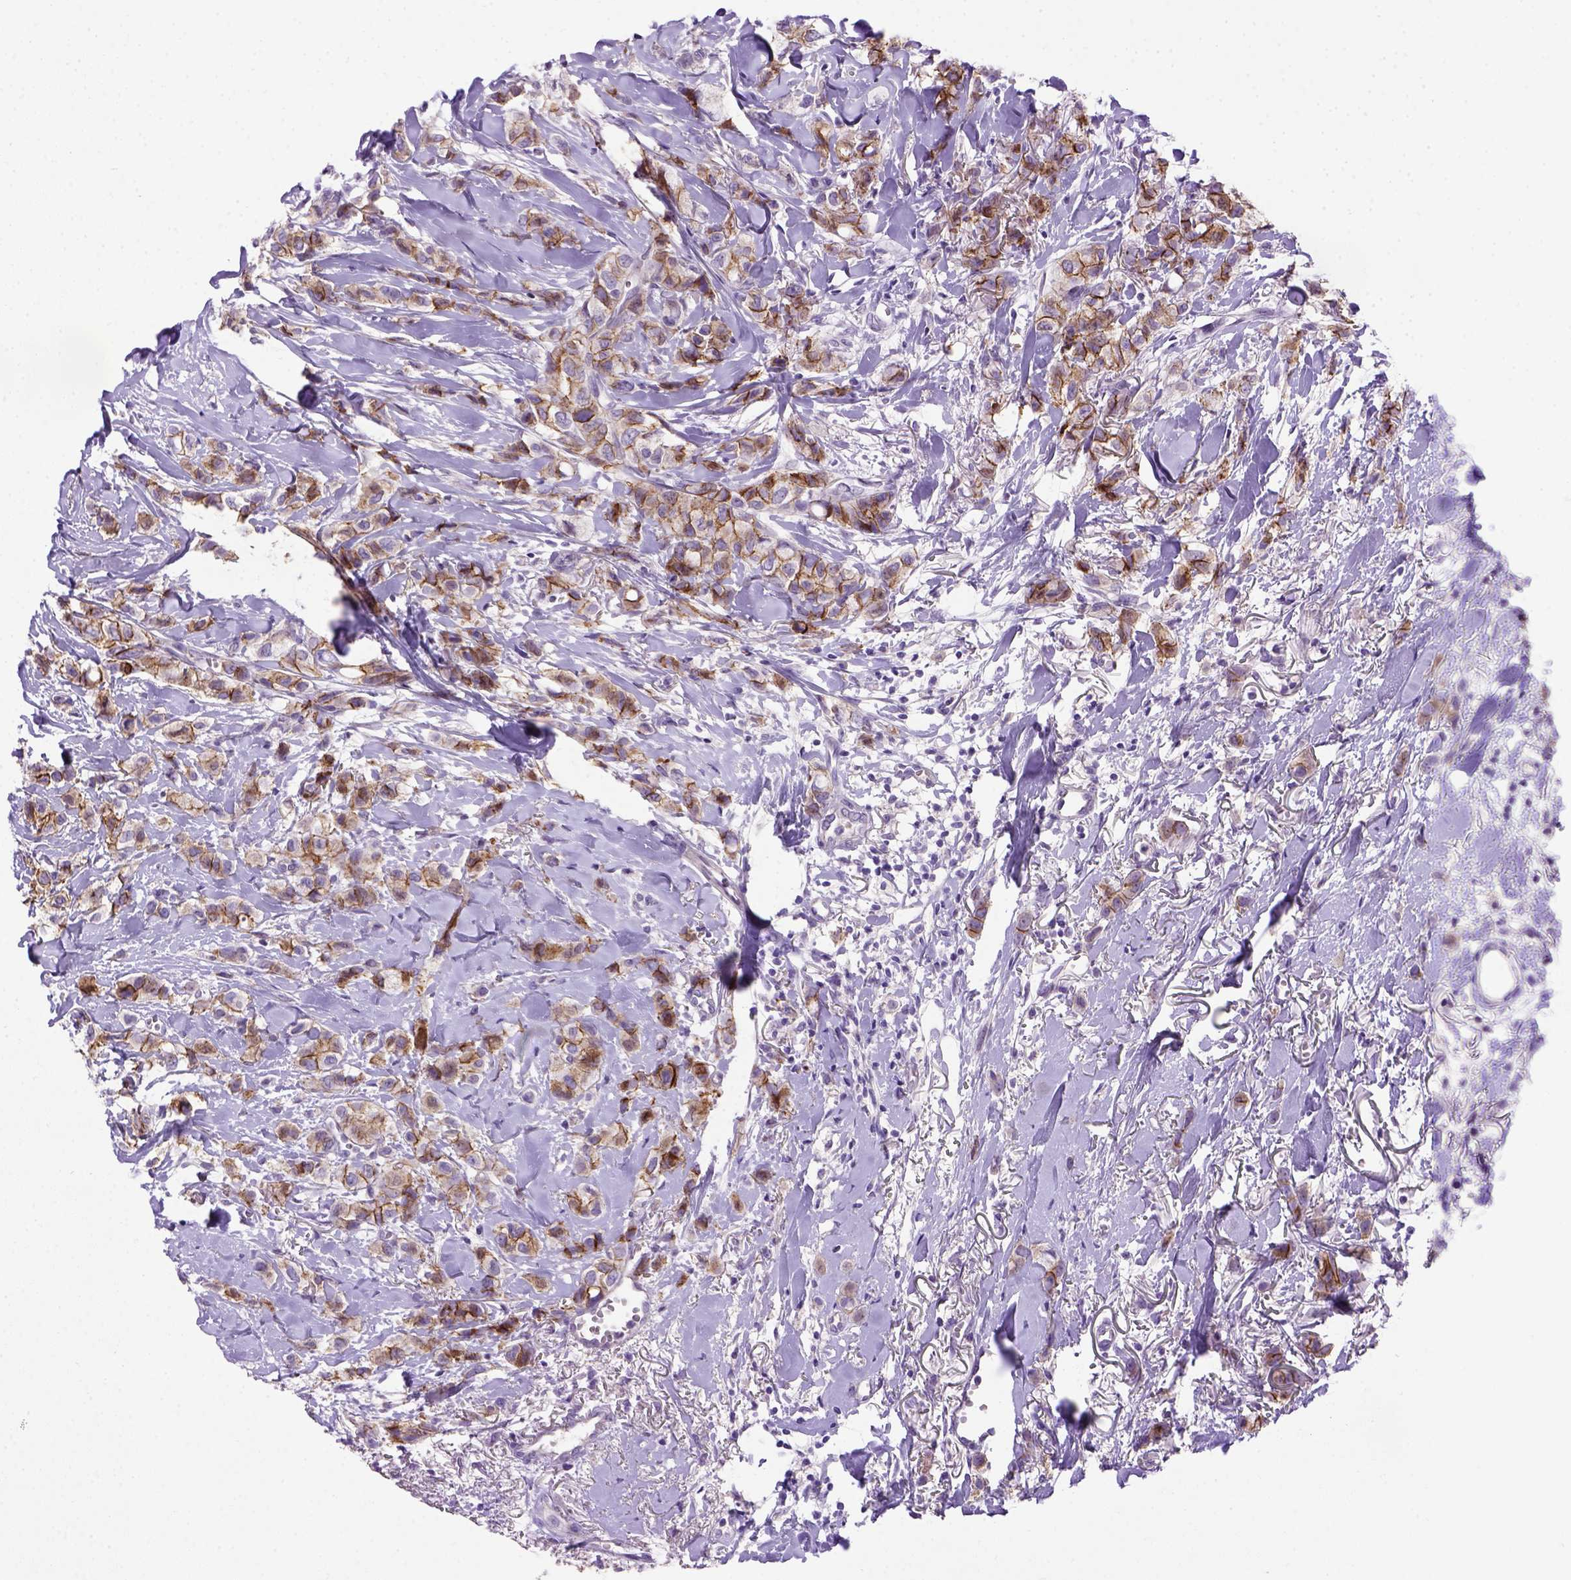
{"staining": {"intensity": "moderate", "quantity": ">75%", "location": "cytoplasmic/membranous"}, "tissue": "breast cancer", "cell_type": "Tumor cells", "image_type": "cancer", "snomed": [{"axis": "morphology", "description": "Duct carcinoma"}, {"axis": "topography", "description": "Breast"}], "caption": "IHC histopathology image of neoplastic tissue: human breast cancer (intraductal carcinoma) stained using immunohistochemistry shows medium levels of moderate protein expression localized specifically in the cytoplasmic/membranous of tumor cells, appearing as a cytoplasmic/membranous brown color.", "gene": "CDH1", "patient": {"sex": "female", "age": 85}}